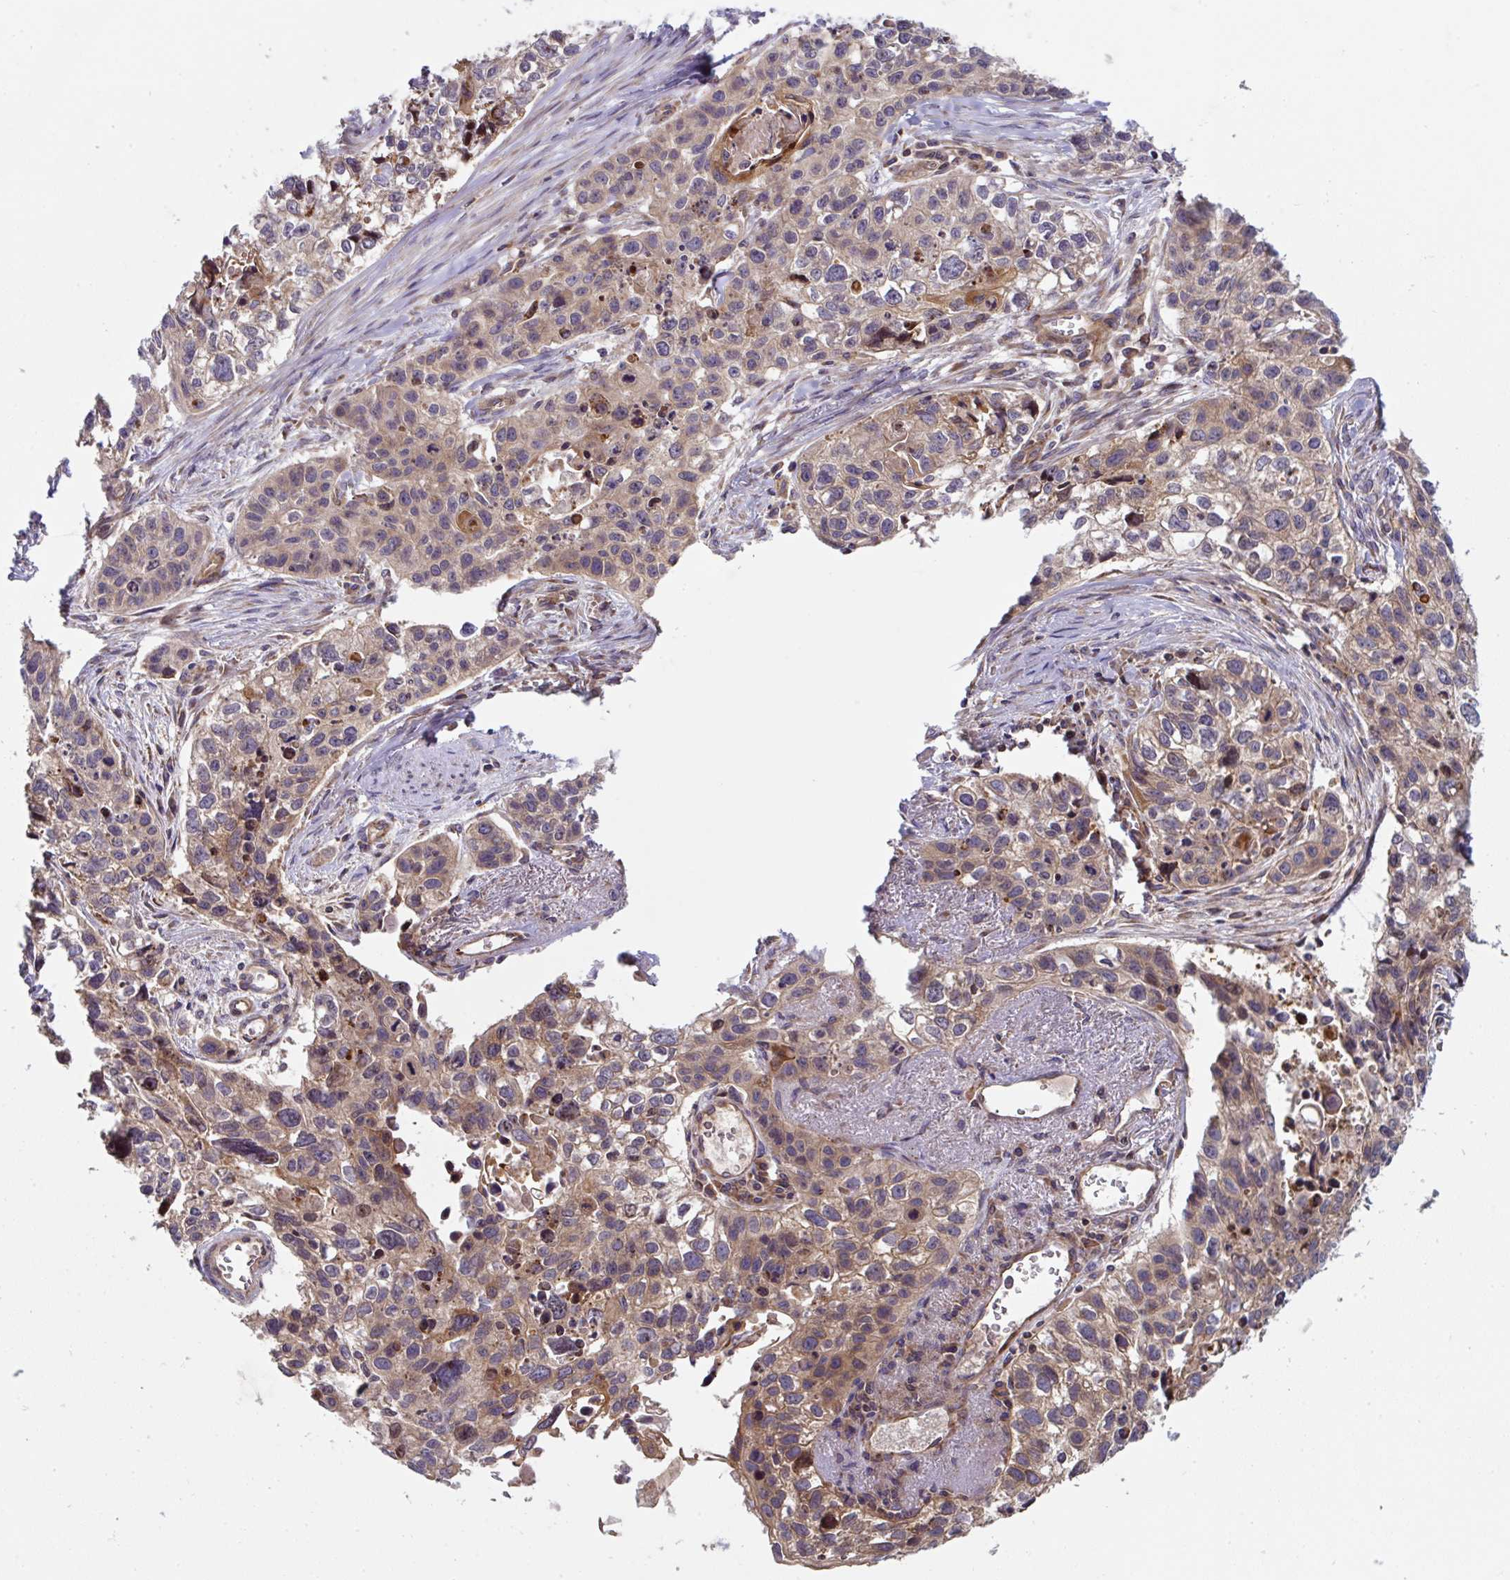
{"staining": {"intensity": "moderate", "quantity": "<25%", "location": "cytoplasmic/membranous"}, "tissue": "lung cancer", "cell_type": "Tumor cells", "image_type": "cancer", "snomed": [{"axis": "morphology", "description": "Squamous cell carcinoma, NOS"}, {"axis": "topography", "description": "Lung"}], "caption": "An immunohistochemistry (IHC) histopathology image of neoplastic tissue is shown. Protein staining in brown shows moderate cytoplasmic/membranous positivity in lung cancer within tumor cells.", "gene": "APOBEC3D", "patient": {"sex": "male", "age": 74}}